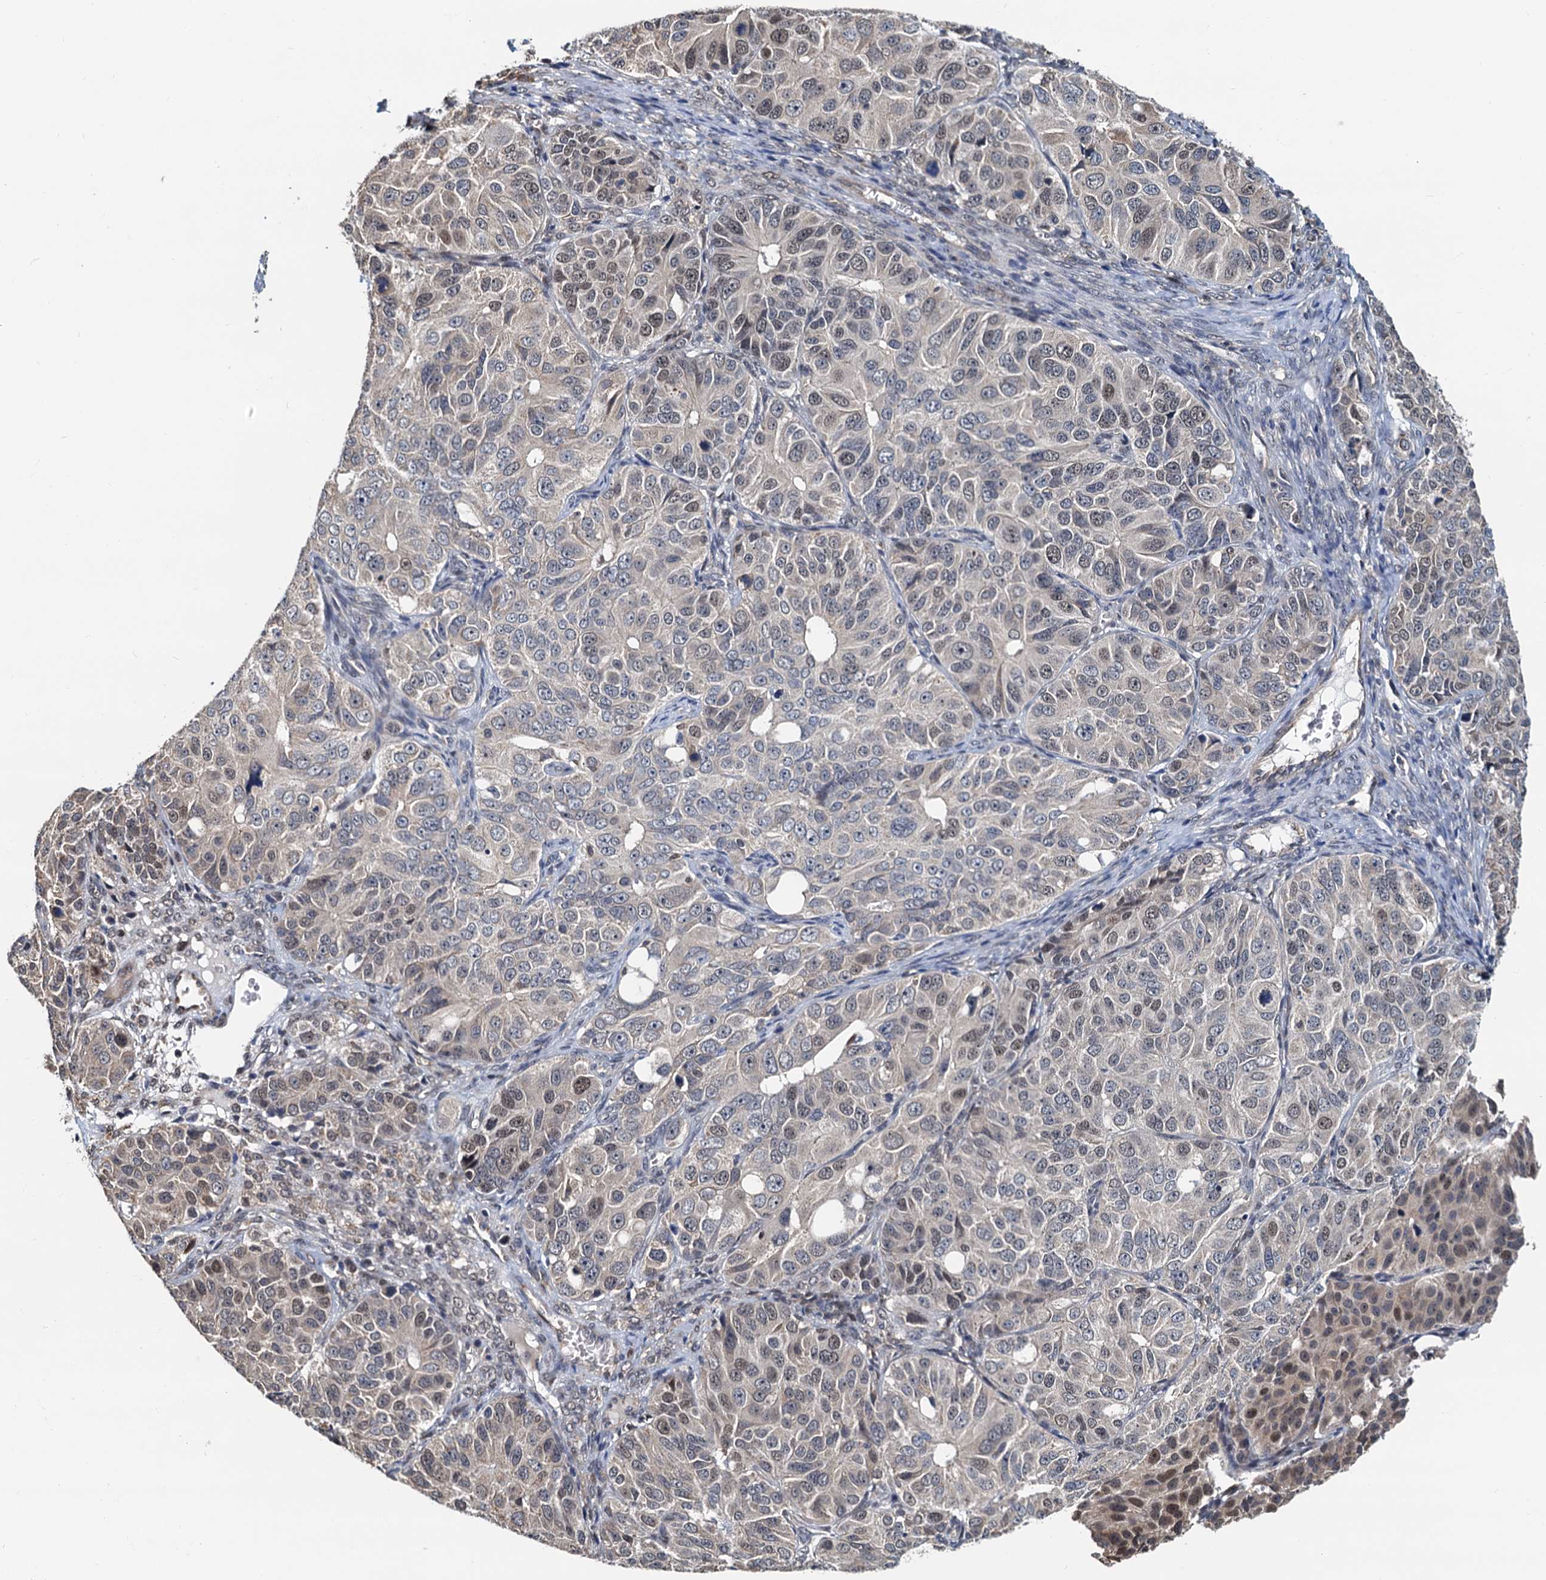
{"staining": {"intensity": "moderate", "quantity": "<25%", "location": "nuclear"}, "tissue": "ovarian cancer", "cell_type": "Tumor cells", "image_type": "cancer", "snomed": [{"axis": "morphology", "description": "Carcinoma, endometroid"}, {"axis": "topography", "description": "Ovary"}], "caption": "DAB (3,3'-diaminobenzidine) immunohistochemical staining of ovarian cancer (endometroid carcinoma) shows moderate nuclear protein positivity in approximately <25% of tumor cells.", "gene": "MCMBP", "patient": {"sex": "female", "age": 51}}